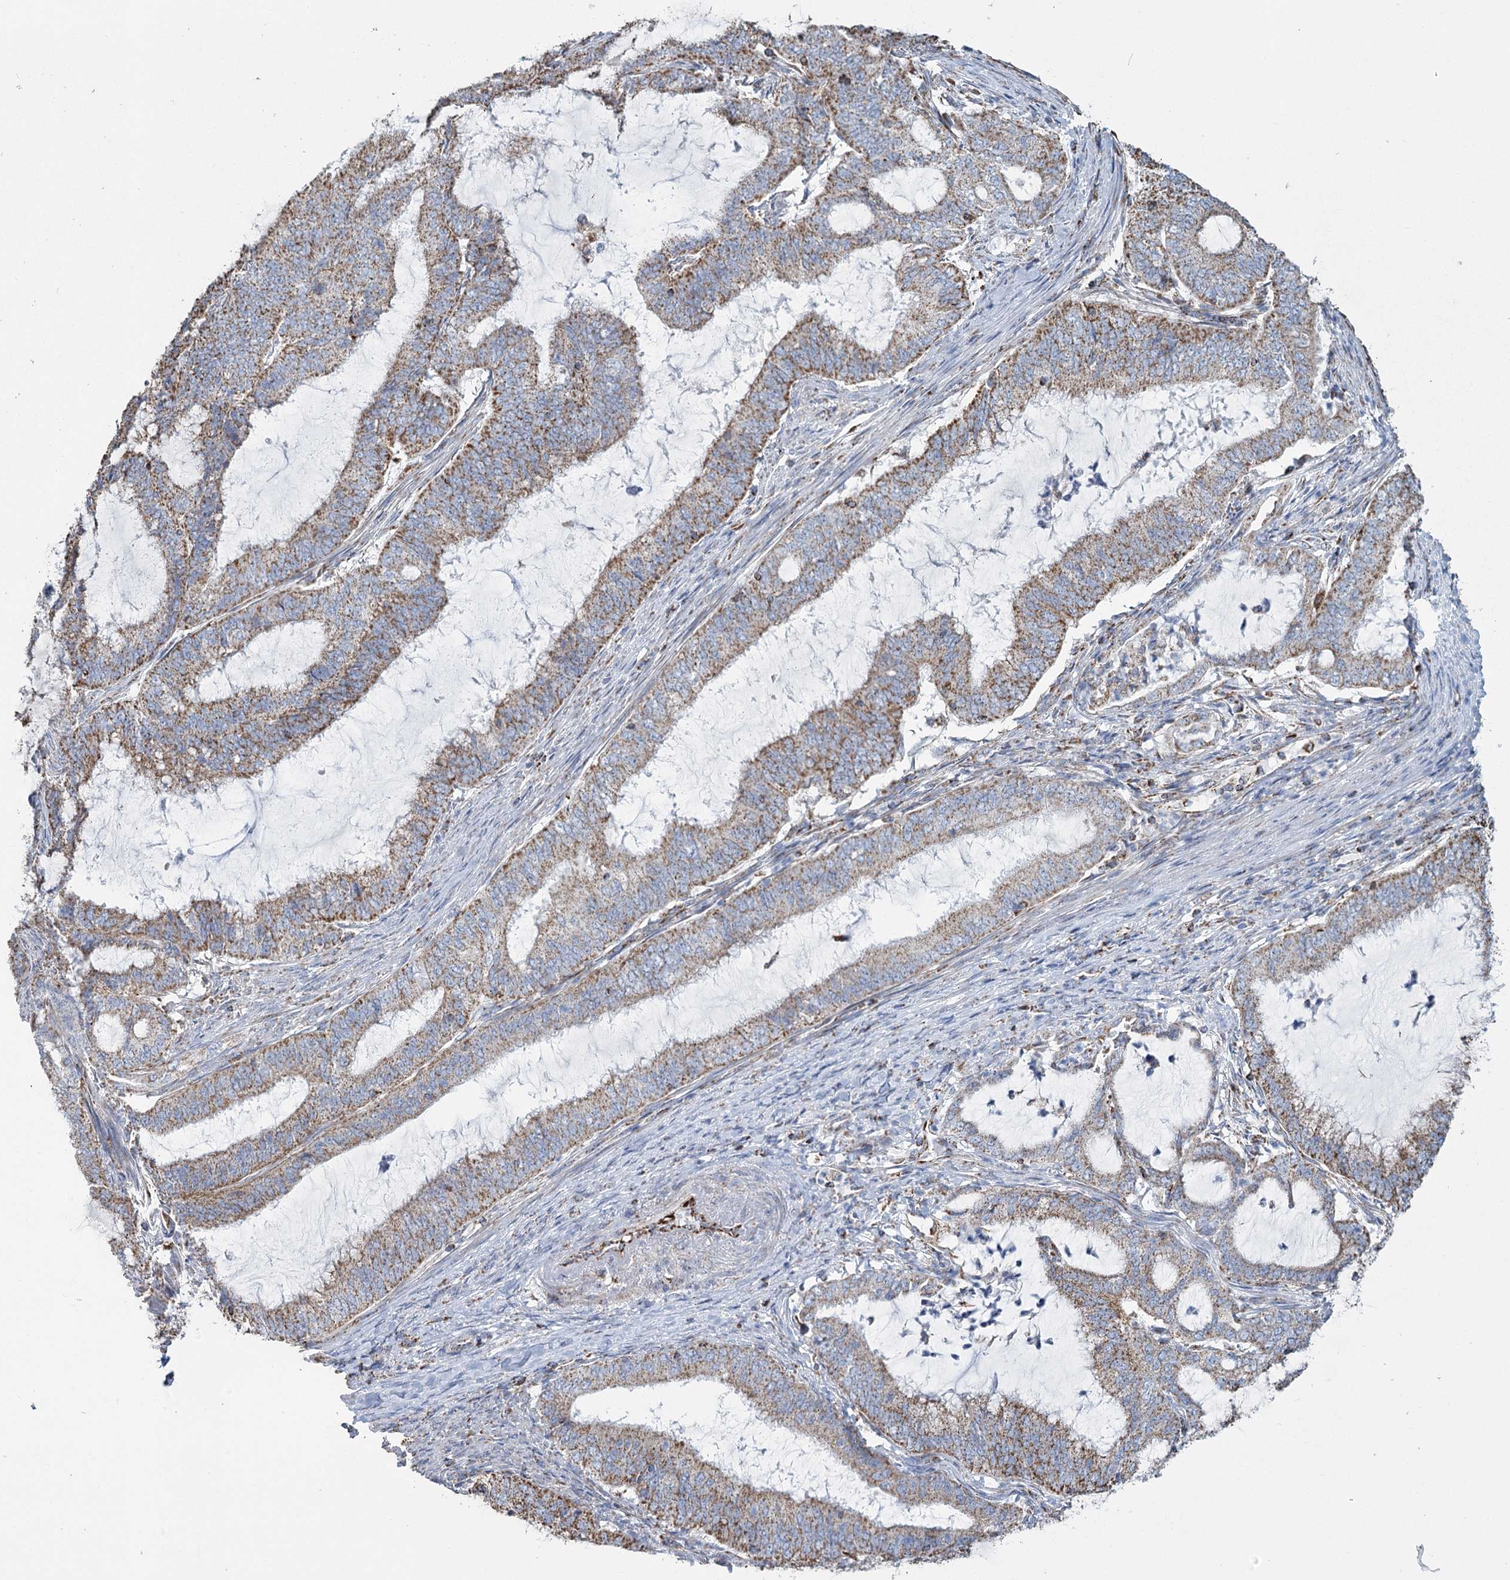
{"staining": {"intensity": "moderate", "quantity": ">75%", "location": "cytoplasmic/membranous"}, "tissue": "endometrial cancer", "cell_type": "Tumor cells", "image_type": "cancer", "snomed": [{"axis": "morphology", "description": "Adenocarcinoma, NOS"}, {"axis": "topography", "description": "Endometrium"}], "caption": "Protein positivity by immunohistochemistry (IHC) exhibits moderate cytoplasmic/membranous staining in about >75% of tumor cells in endometrial adenocarcinoma. The protein is stained brown, and the nuclei are stained in blue (DAB IHC with brightfield microscopy, high magnification).", "gene": "MRPL44", "patient": {"sex": "female", "age": 51}}